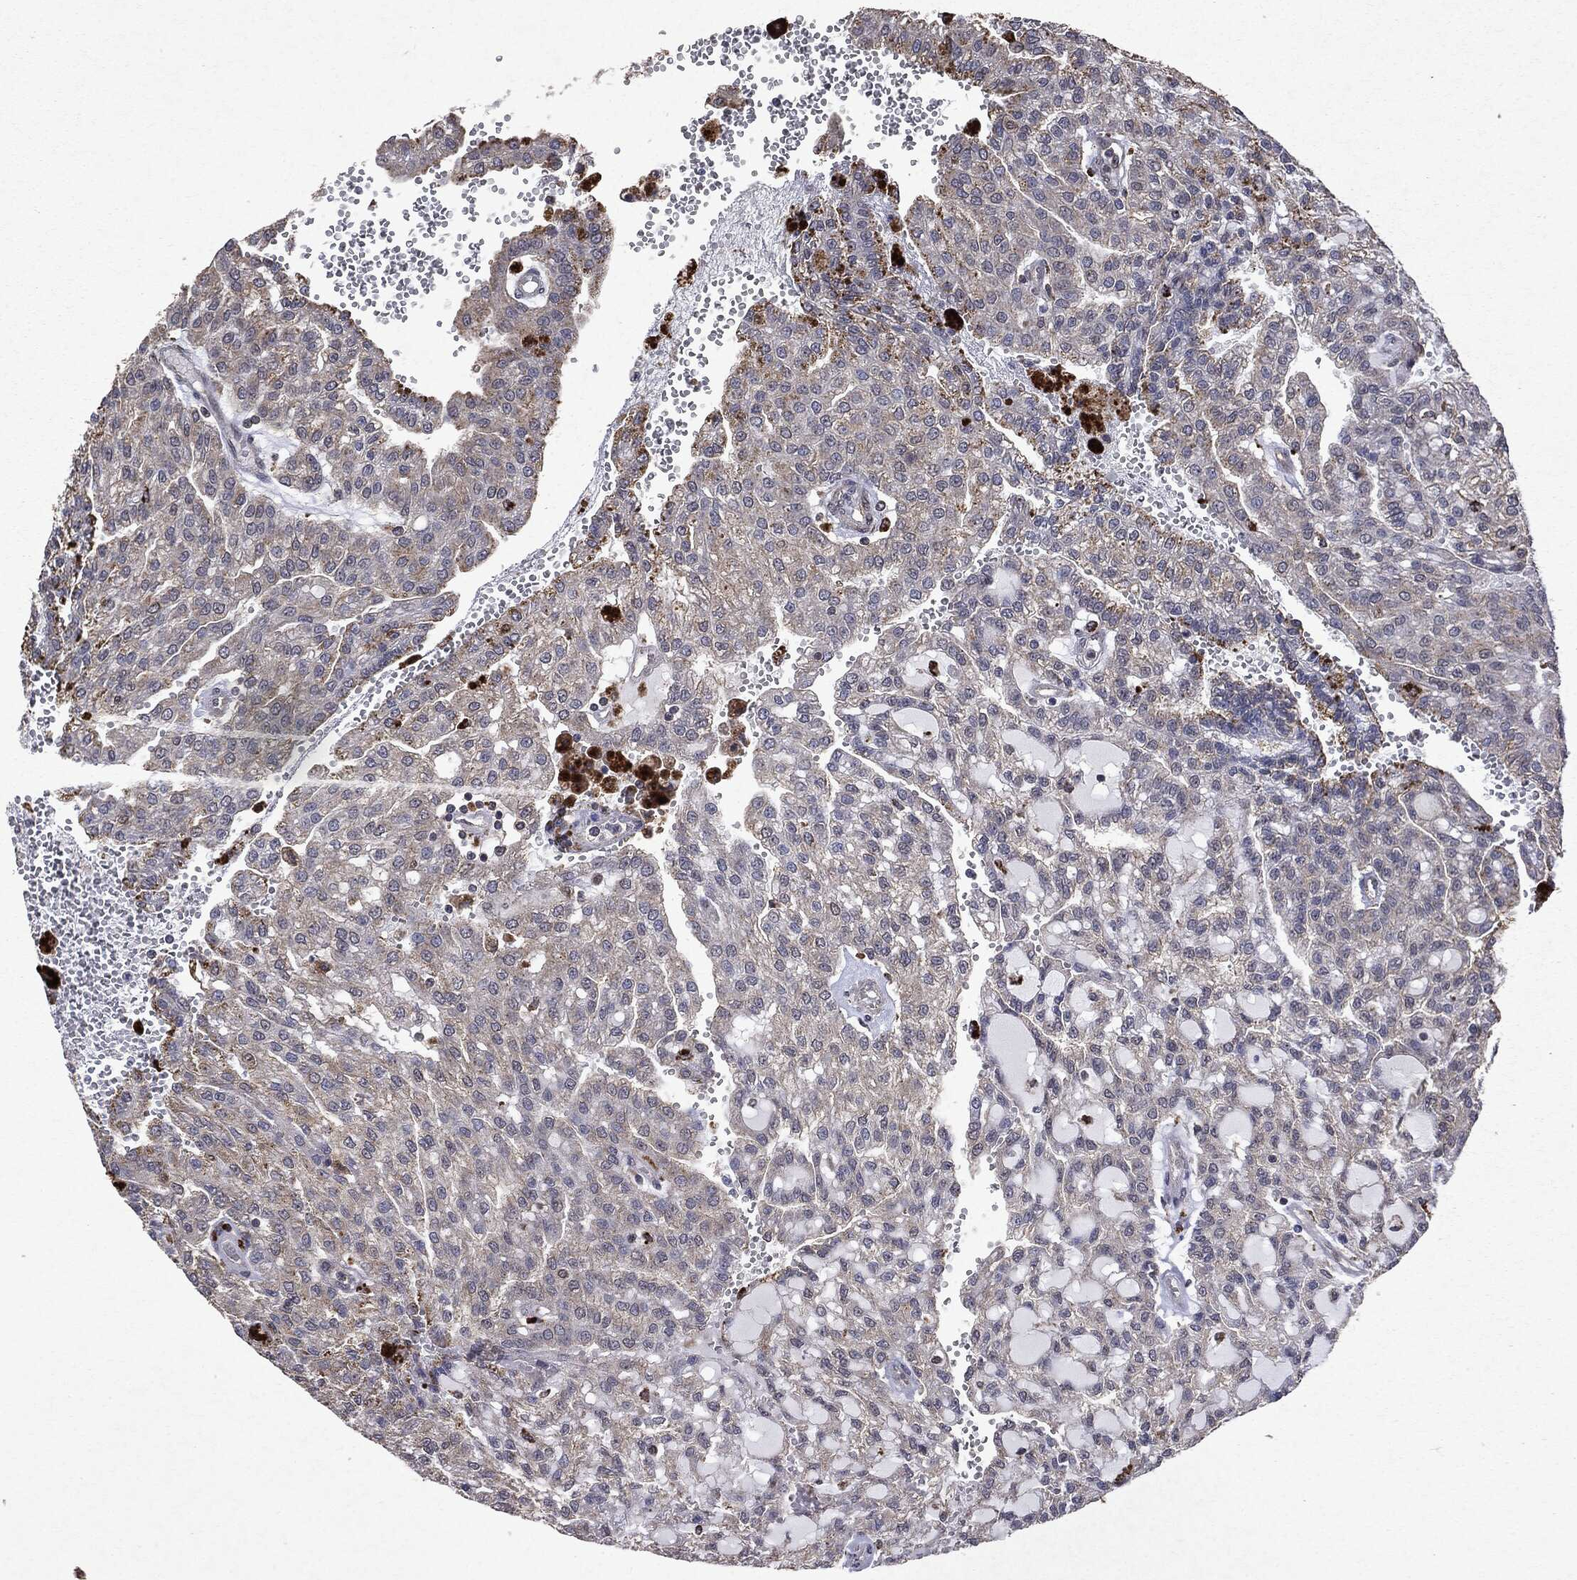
{"staining": {"intensity": "negative", "quantity": "none", "location": "none"}, "tissue": "renal cancer", "cell_type": "Tumor cells", "image_type": "cancer", "snomed": [{"axis": "morphology", "description": "Adenocarcinoma, NOS"}, {"axis": "topography", "description": "Kidney"}], "caption": "Micrograph shows no significant protein expression in tumor cells of renal adenocarcinoma. (DAB immunohistochemistry visualized using brightfield microscopy, high magnification).", "gene": "PTEN", "patient": {"sex": "male", "age": 63}}